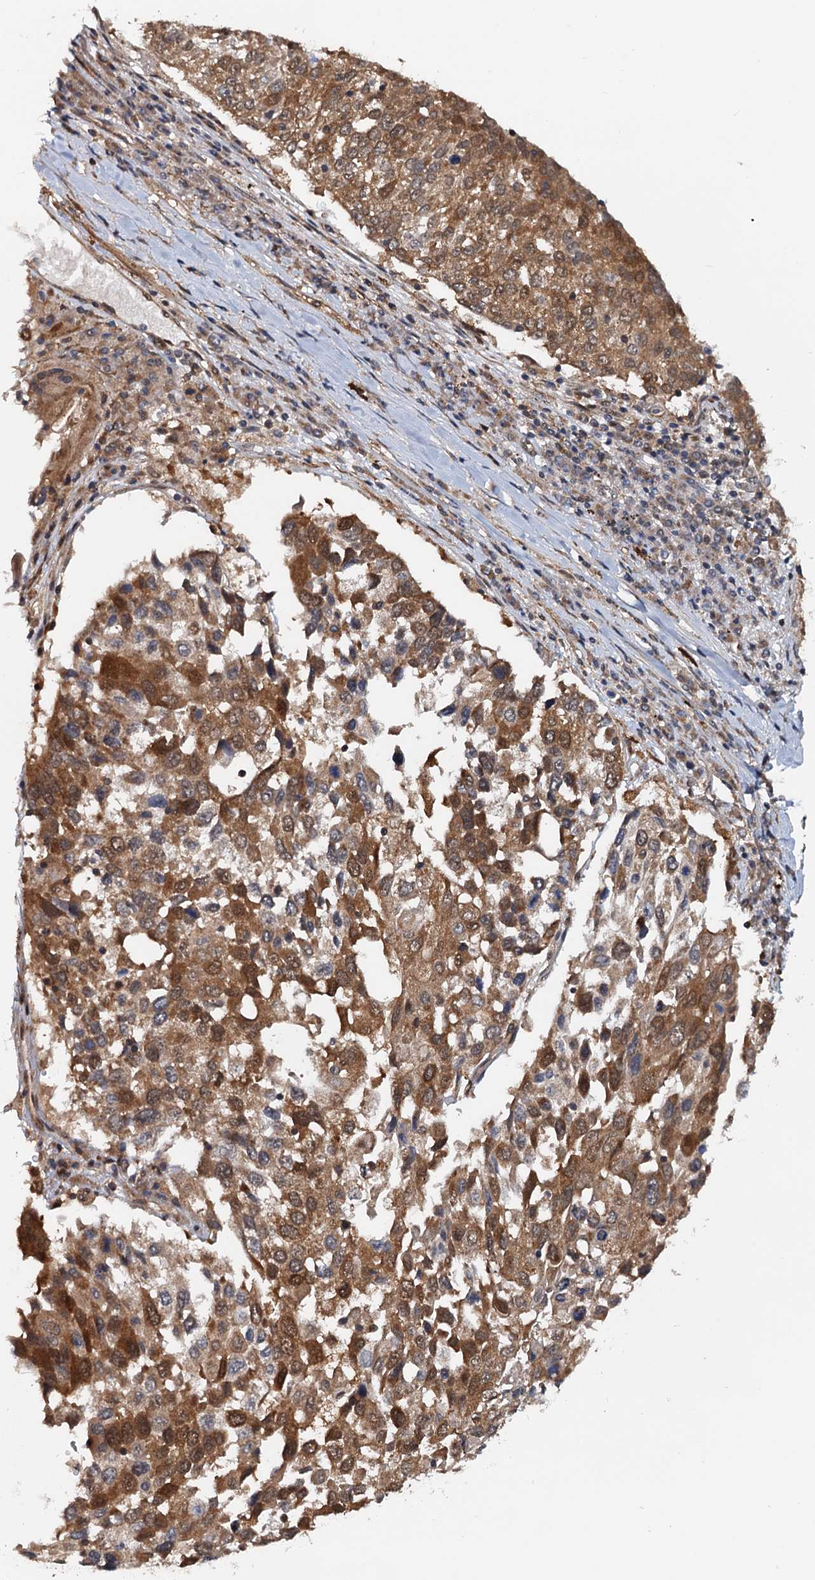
{"staining": {"intensity": "moderate", "quantity": ">75%", "location": "cytoplasmic/membranous,nuclear"}, "tissue": "lung cancer", "cell_type": "Tumor cells", "image_type": "cancer", "snomed": [{"axis": "morphology", "description": "Squamous cell carcinoma, NOS"}, {"axis": "topography", "description": "Lung"}], "caption": "Lung cancer was stained to show a protein in brown. There is medium levels of moderate cytoplasmic/membranous and nuclear positivity in approximately >75% of tumor cells.", "gene": "AAGAB", "patient": {"sex": "male", "age": 65}}